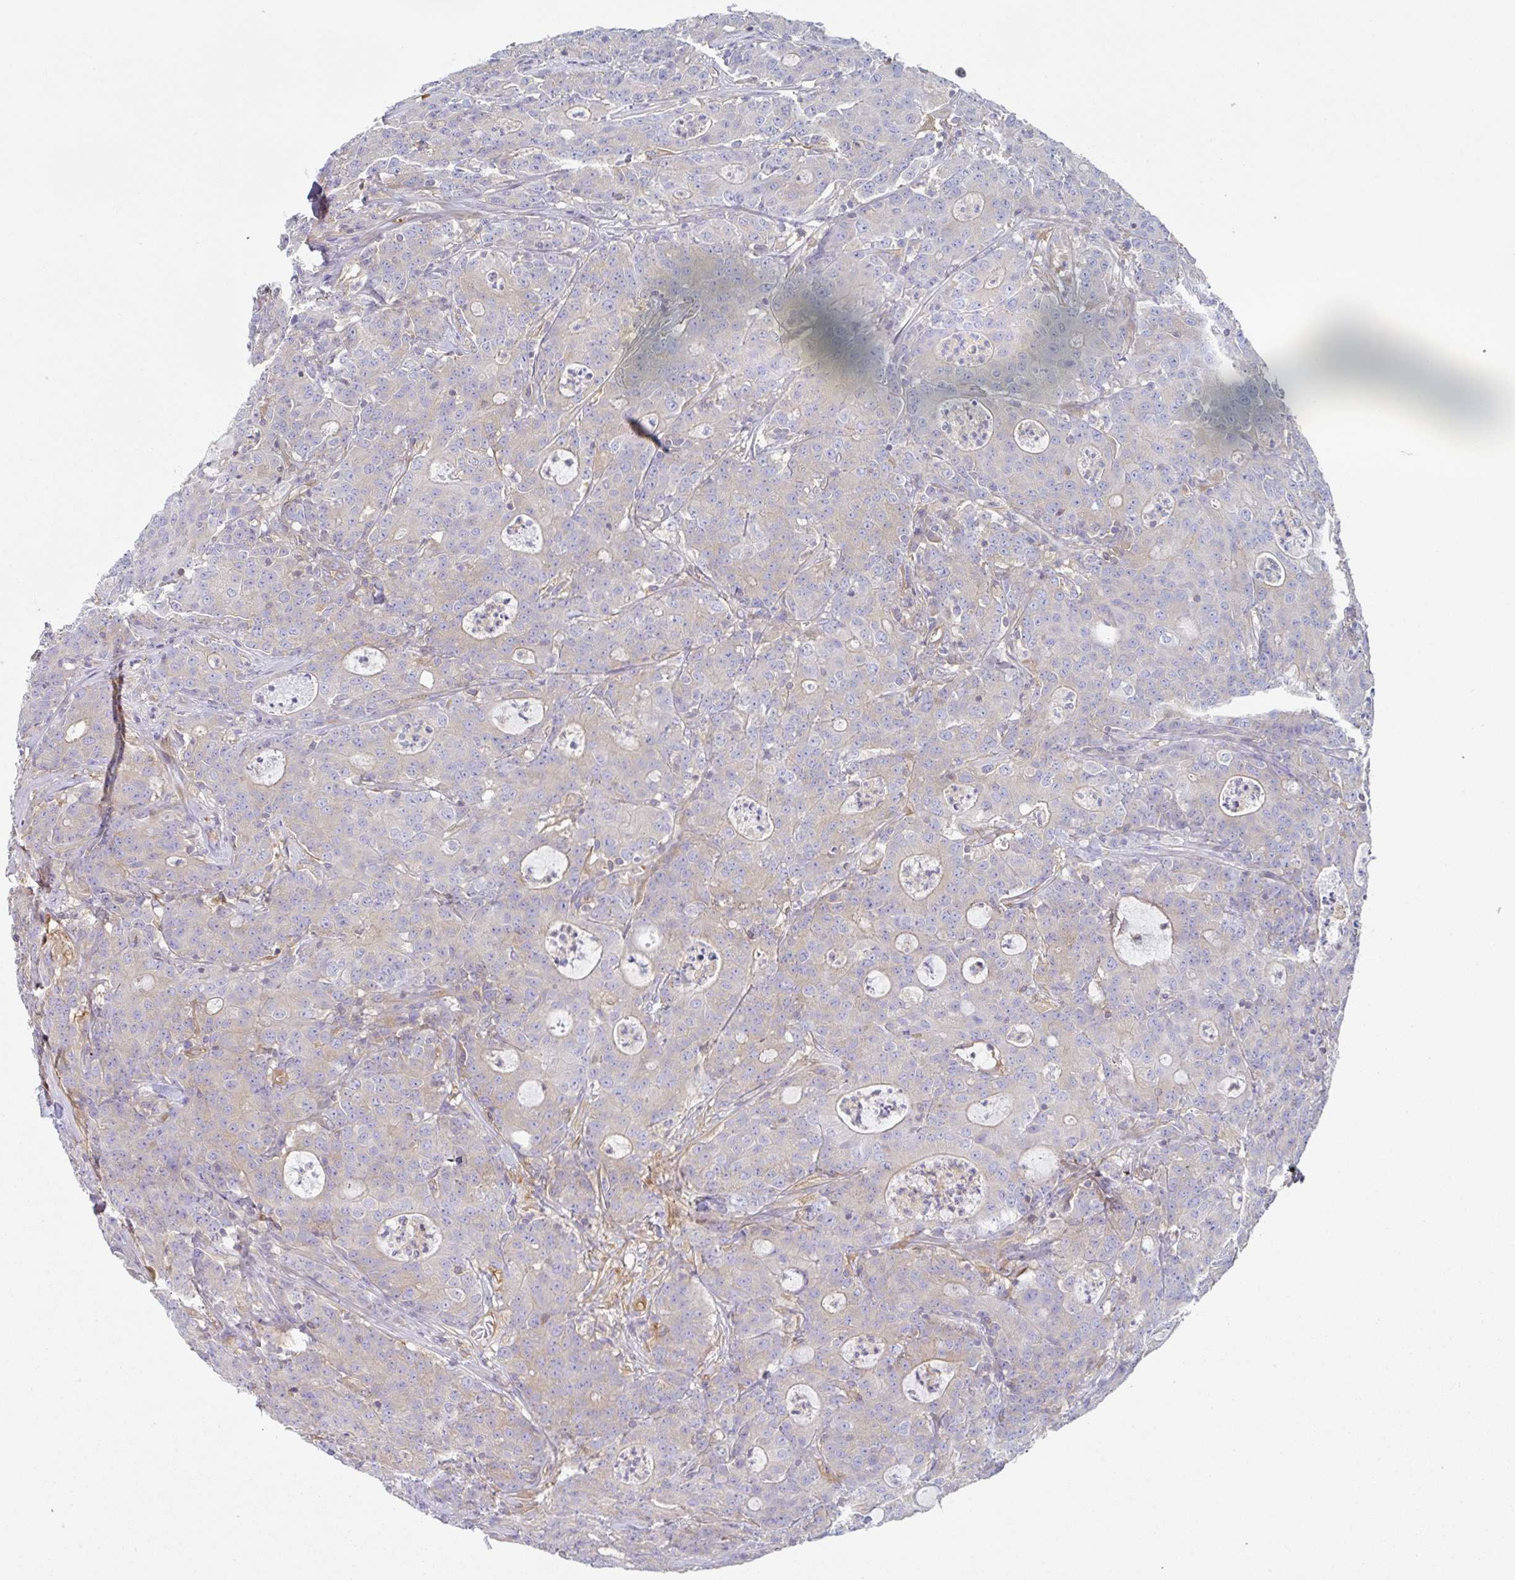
{"staining": {"intensity": "weak", "quantity": "<25%", "location": "cytoplasmic/membranous"}, "tissue": "colorectal cancer", "cell_type": "Tumor cells", "image_type": "cancer", "snomed": [{"axis": "morphology", "description": "Adenocarcinoma, NOS"}, {"axis": "topography", "description": "Colon"}], "caption": "A high-resolution photomicrograph shows immunohistochemistry (IHC) staining of colorectal cancer (adenocarcinoma), which exhibits no significant staining in tumor cells.", "gene": "AMPD2", "patient": {"sex": "male", "age": 83}}